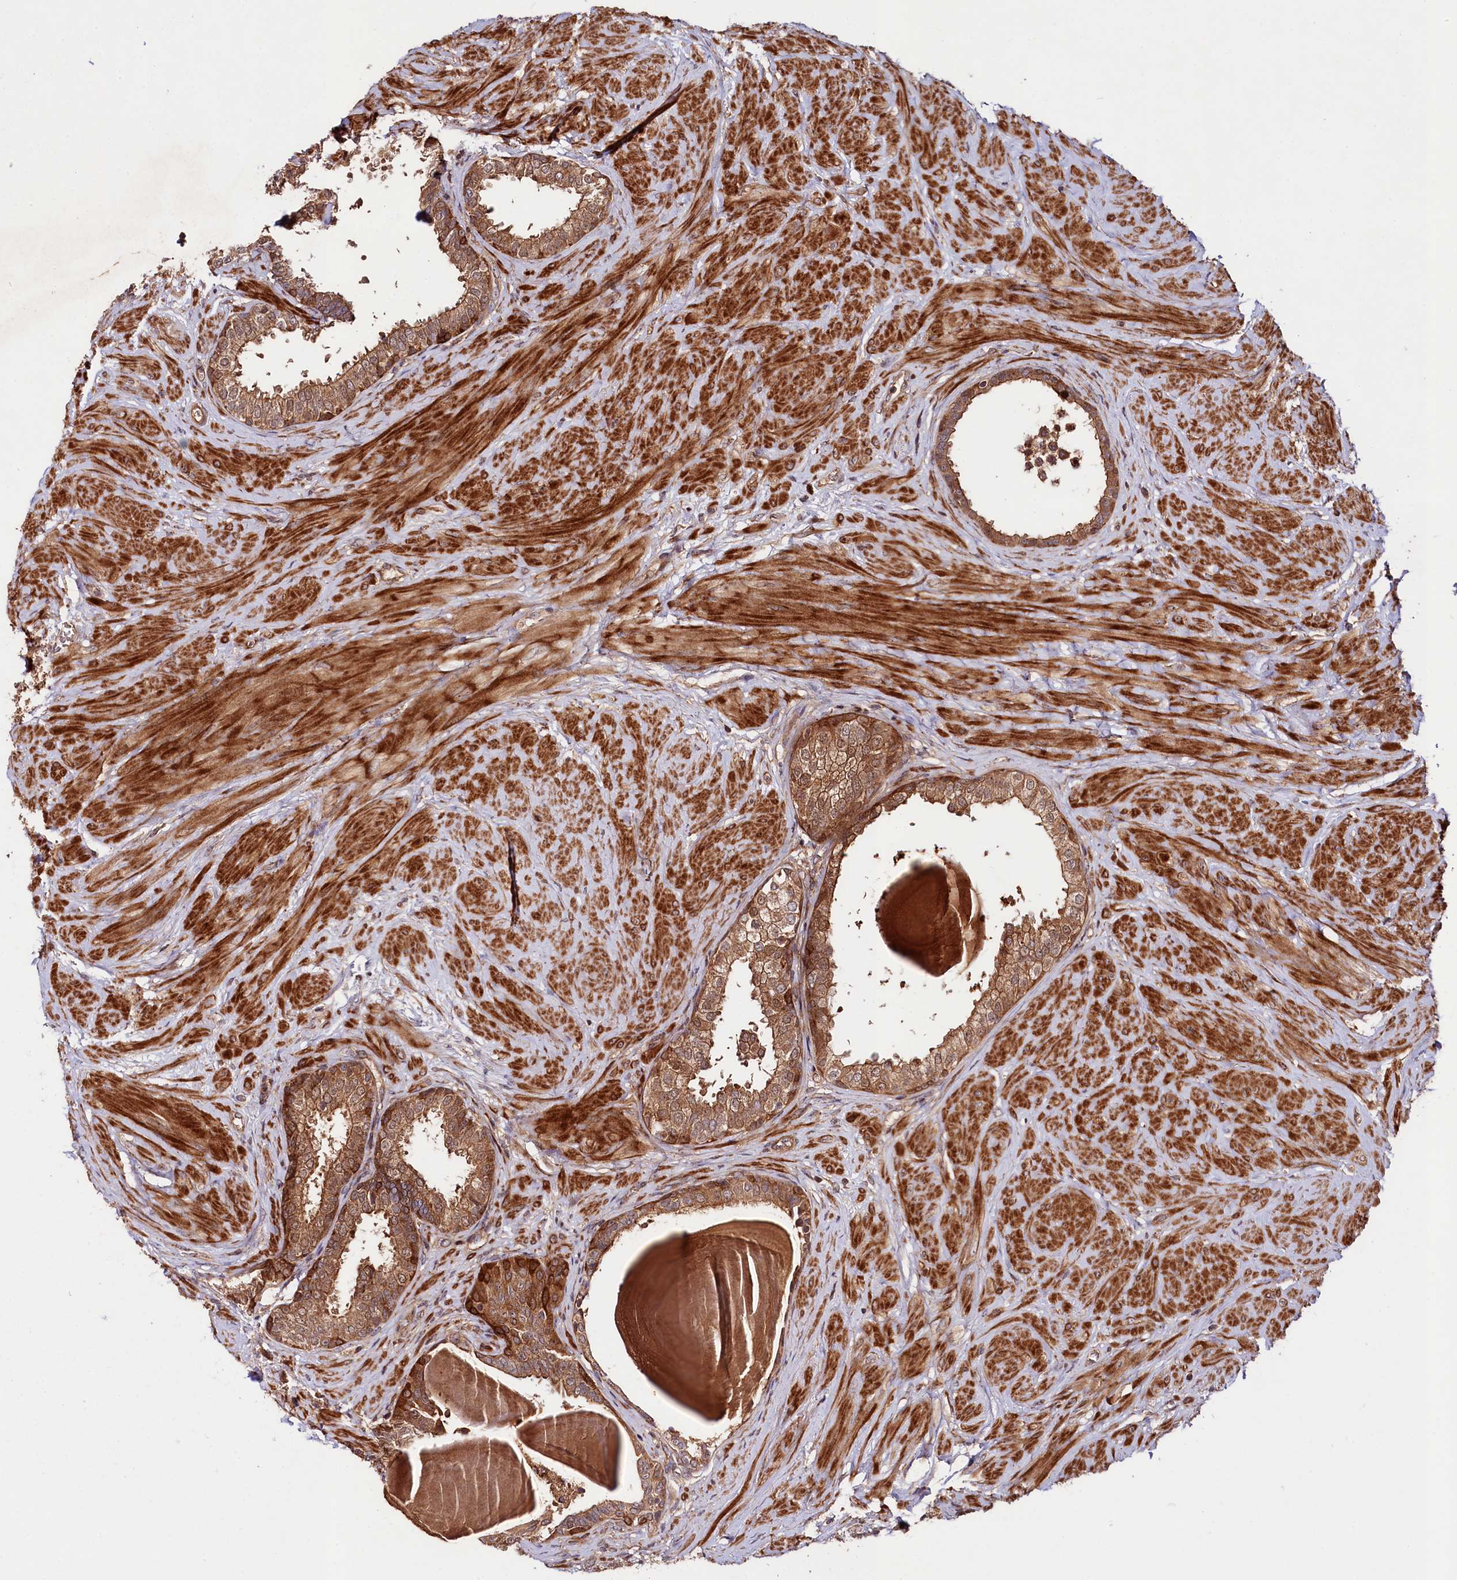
{"staining": {"intensity": "moderate", "quantity": ">75%", "location": "cytoplasmic/membranous"}, "tissue": "prostate", "cell_type": "Glandular cells", "image_type": "normal", "snomed": [{"axis": "morphology", "description": "Normal tissue, NOS"}, {"axis": "topography", "description": "Prostate"}], "caption": "DAB (3,3'-diaminobenzidine) immunohistochemical staining of normal human prostate reveals moderate cytoplasmic/membranous protein staining in about >75% of glandular cells.", "gene": "NEDD1", "patient": {"sex": "male", "age": 48}}